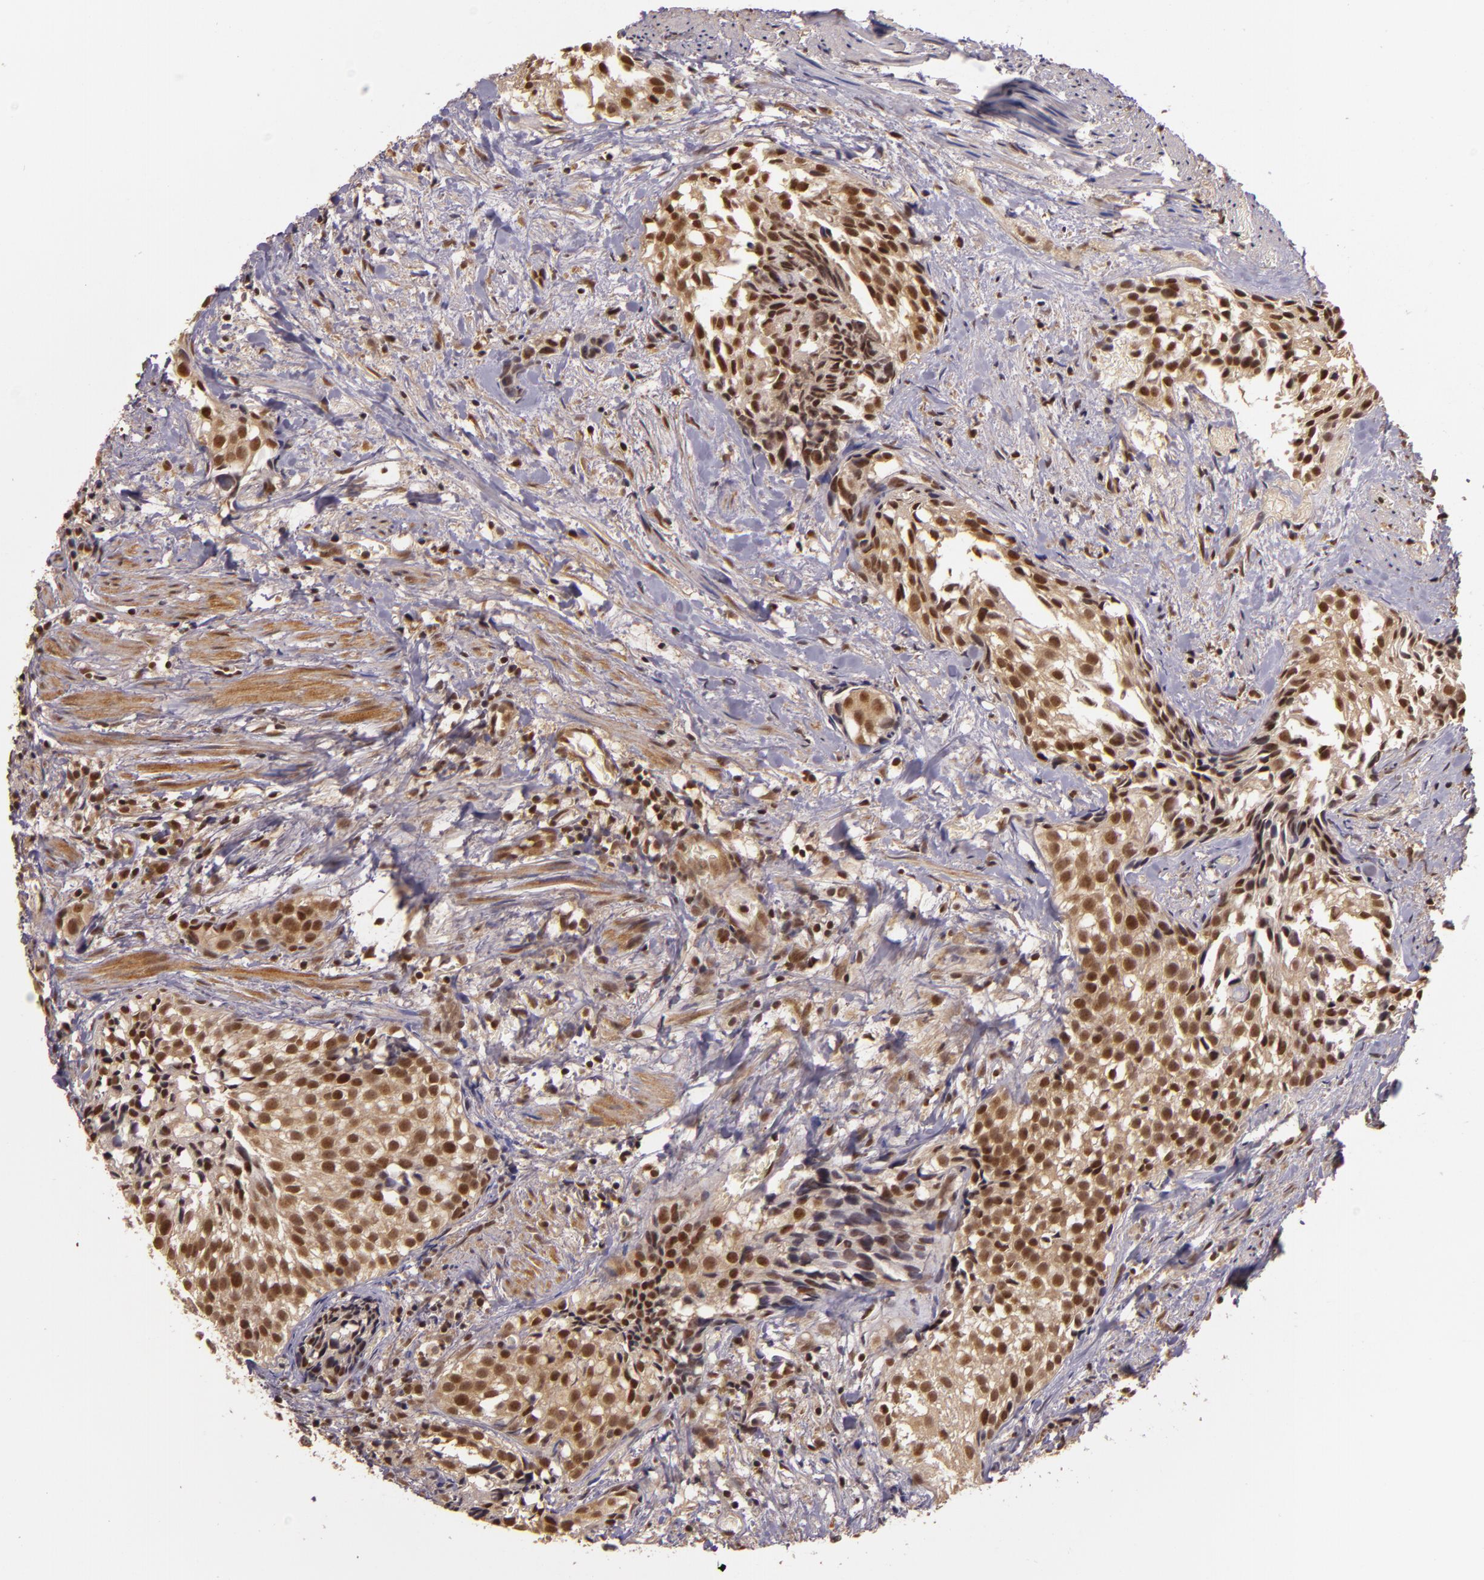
{"staining": {"intensity": "weak", "quantity": ">75%", "location": "cytoplasmic/membranous"}, "tissue": "urothelial cancer", "cell_type": "Tumor cells", "image_type": "cancer", "snomed": [{"axis": "morphology", "description": "Urothelial carcinoma, High grade"}, {"axis": "topography", "description": "Urinary bladder"}], "caption": "Immunohistochemical staining of urothelial cancer shows low levels of weak cytoplasmic/membranous positivity in approximately >75% of tumor cells.", "gene": "TXNRD2", "patient": {"sex": "female", "age": 78}}